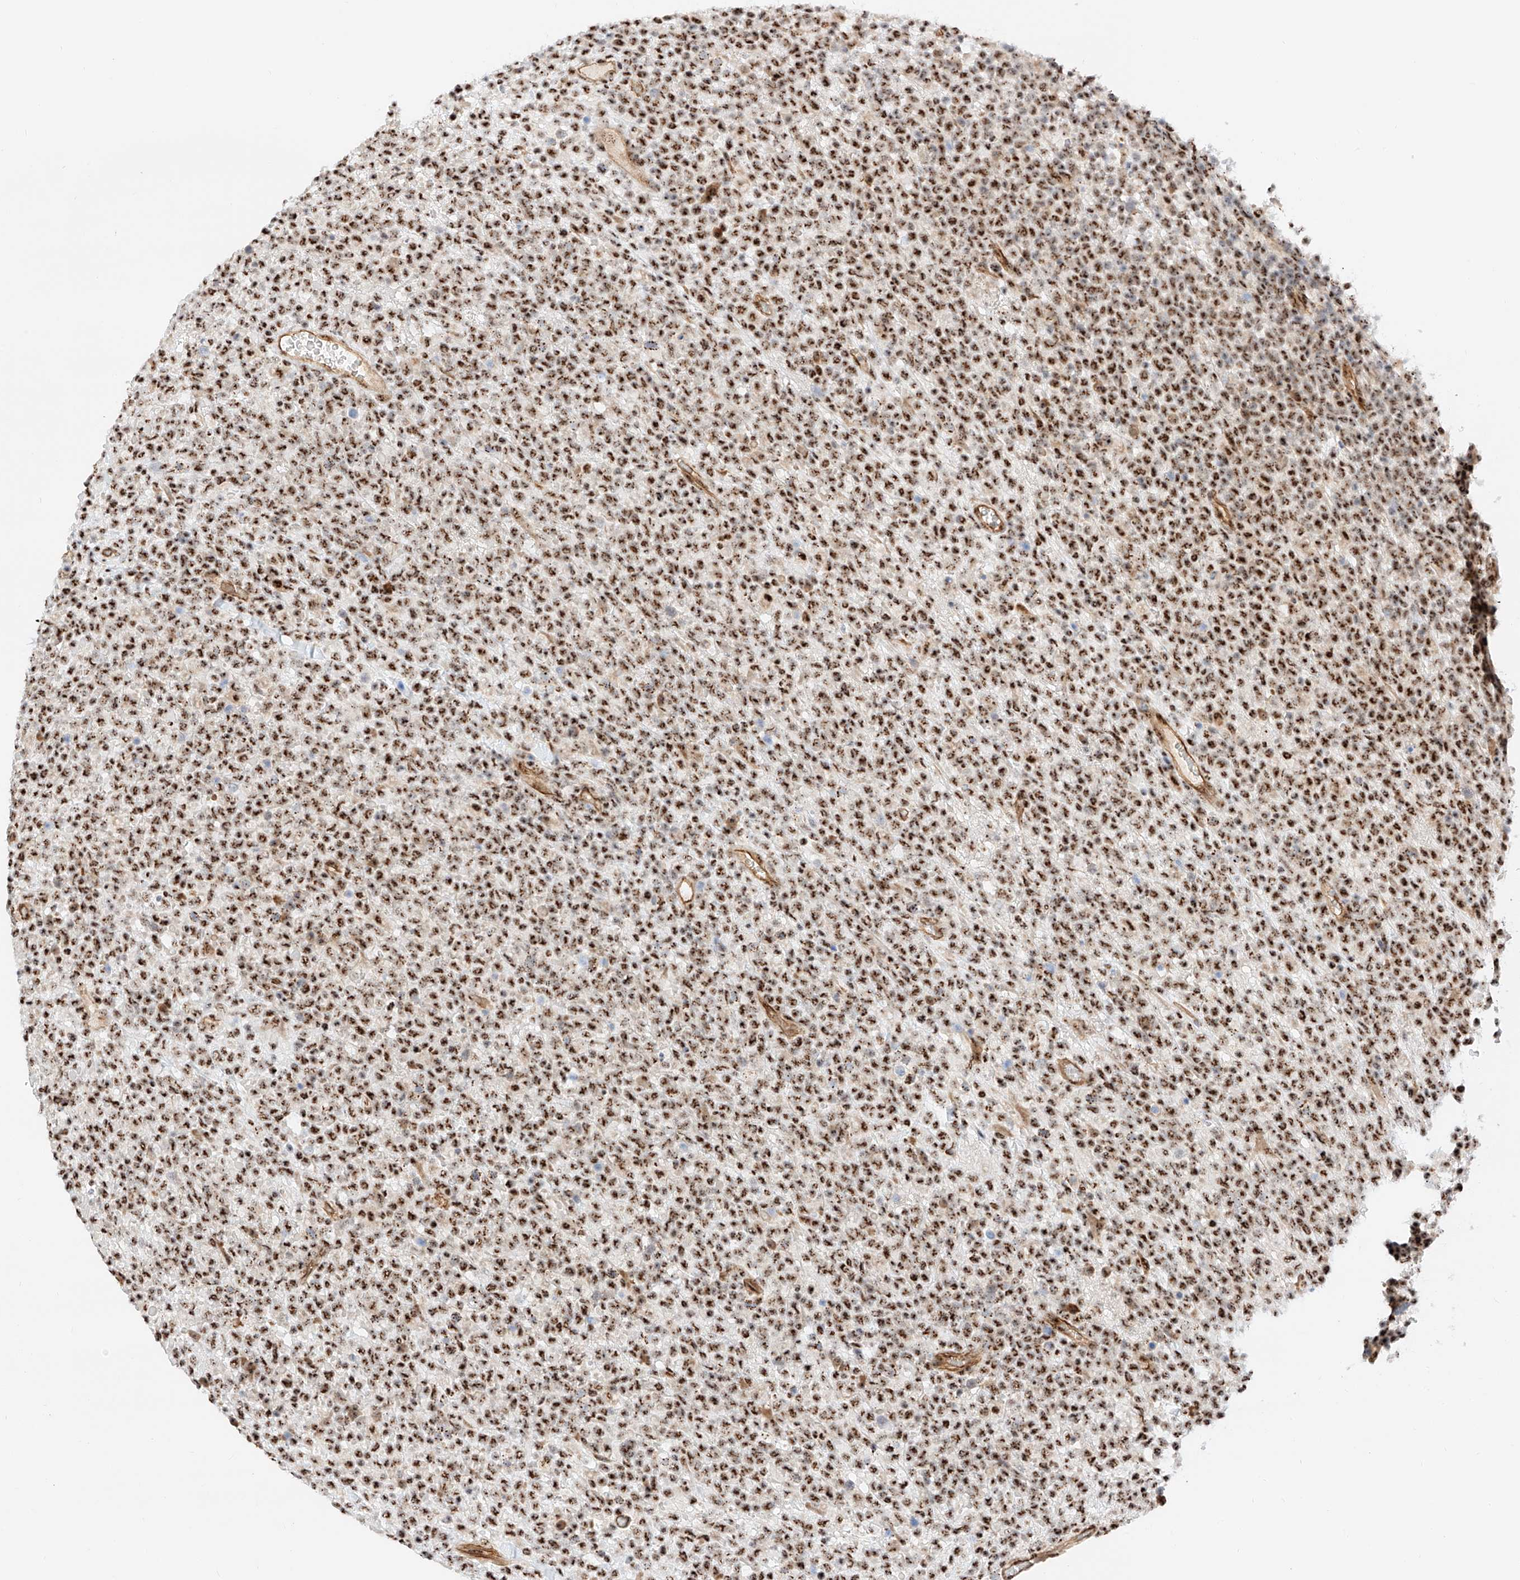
{"staining": {"intensity": "strong", "quantity": ">75%", "location": "nuclear"}, "tissue": "lymphoma", "cell_type": "Tumor cells", "image_type": "cancer", "snomed": [{"axis": "morphology", "description": "Malignant lymphoma, non-Hodgkin's type, High grade"}, {"axis": "topography", "description": "Colon"}], "caption": "Strong nuclear expression is seen in about >75% of tumor cells in lymphoma.", "gene": "ATXN7L2", "patient": {"sex": "female", "age": 53}}